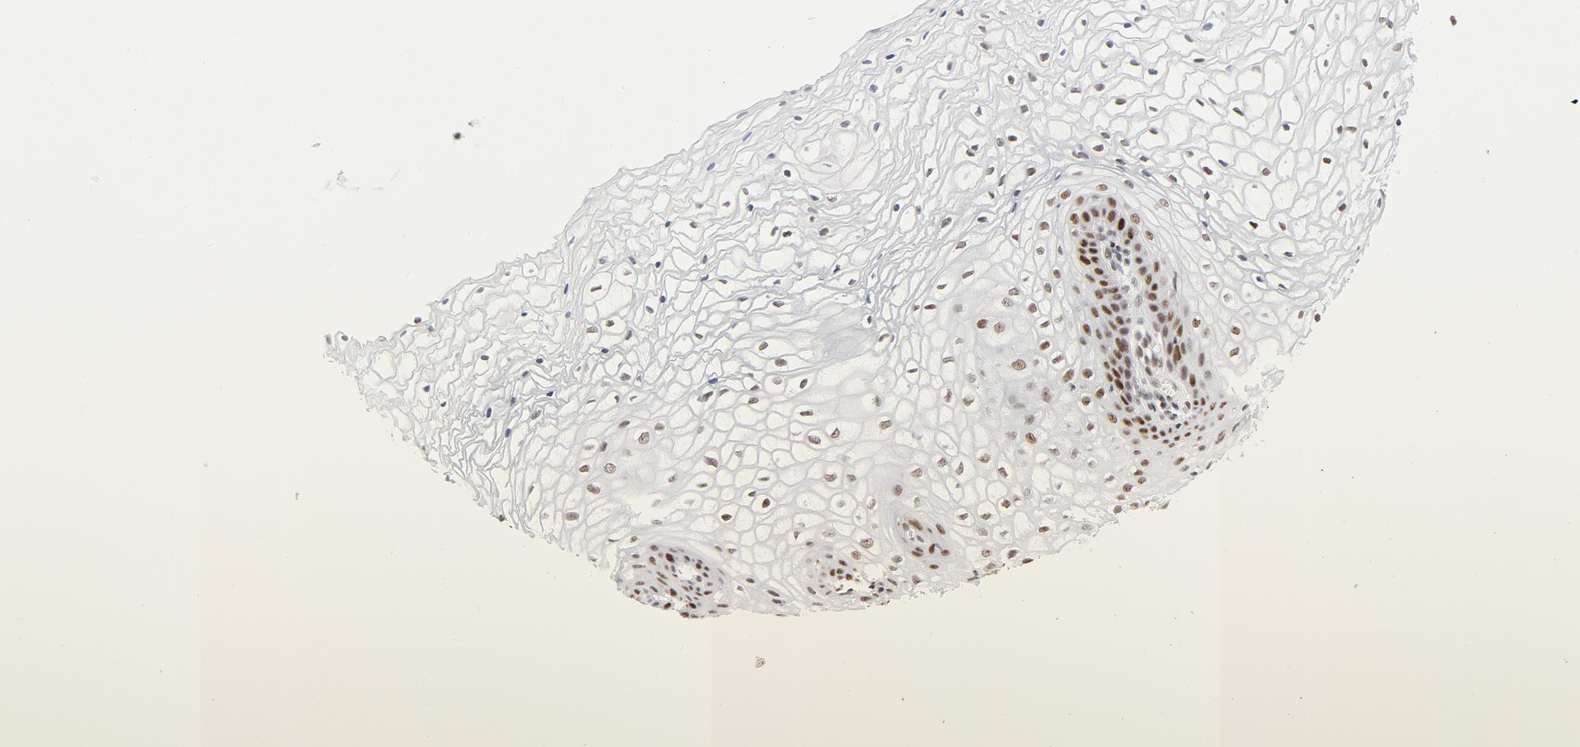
{"staining": {"intensity": "moderate", "quantity": ">75%", "location": "nuclear"}, "tissue": "vagina", "cell_type": "Squamous epithelial cells", "image_type": "normal", "snomed": [{"axis": "morphology", "description": "Normal tissue, NOS"}, {"axis": "topography", "description": "Vagina"}], "caption": "DAB immunohistochemical staining of unremarkable vagina exhibits moderate nuclear protein positivity in approximately >75% of squamous epithelial cells. (brown staining indicates protein expression, while blue staining denotes nuclei).", "gene": "RFC4", "patient": {"sex": "female", "age": 34}}